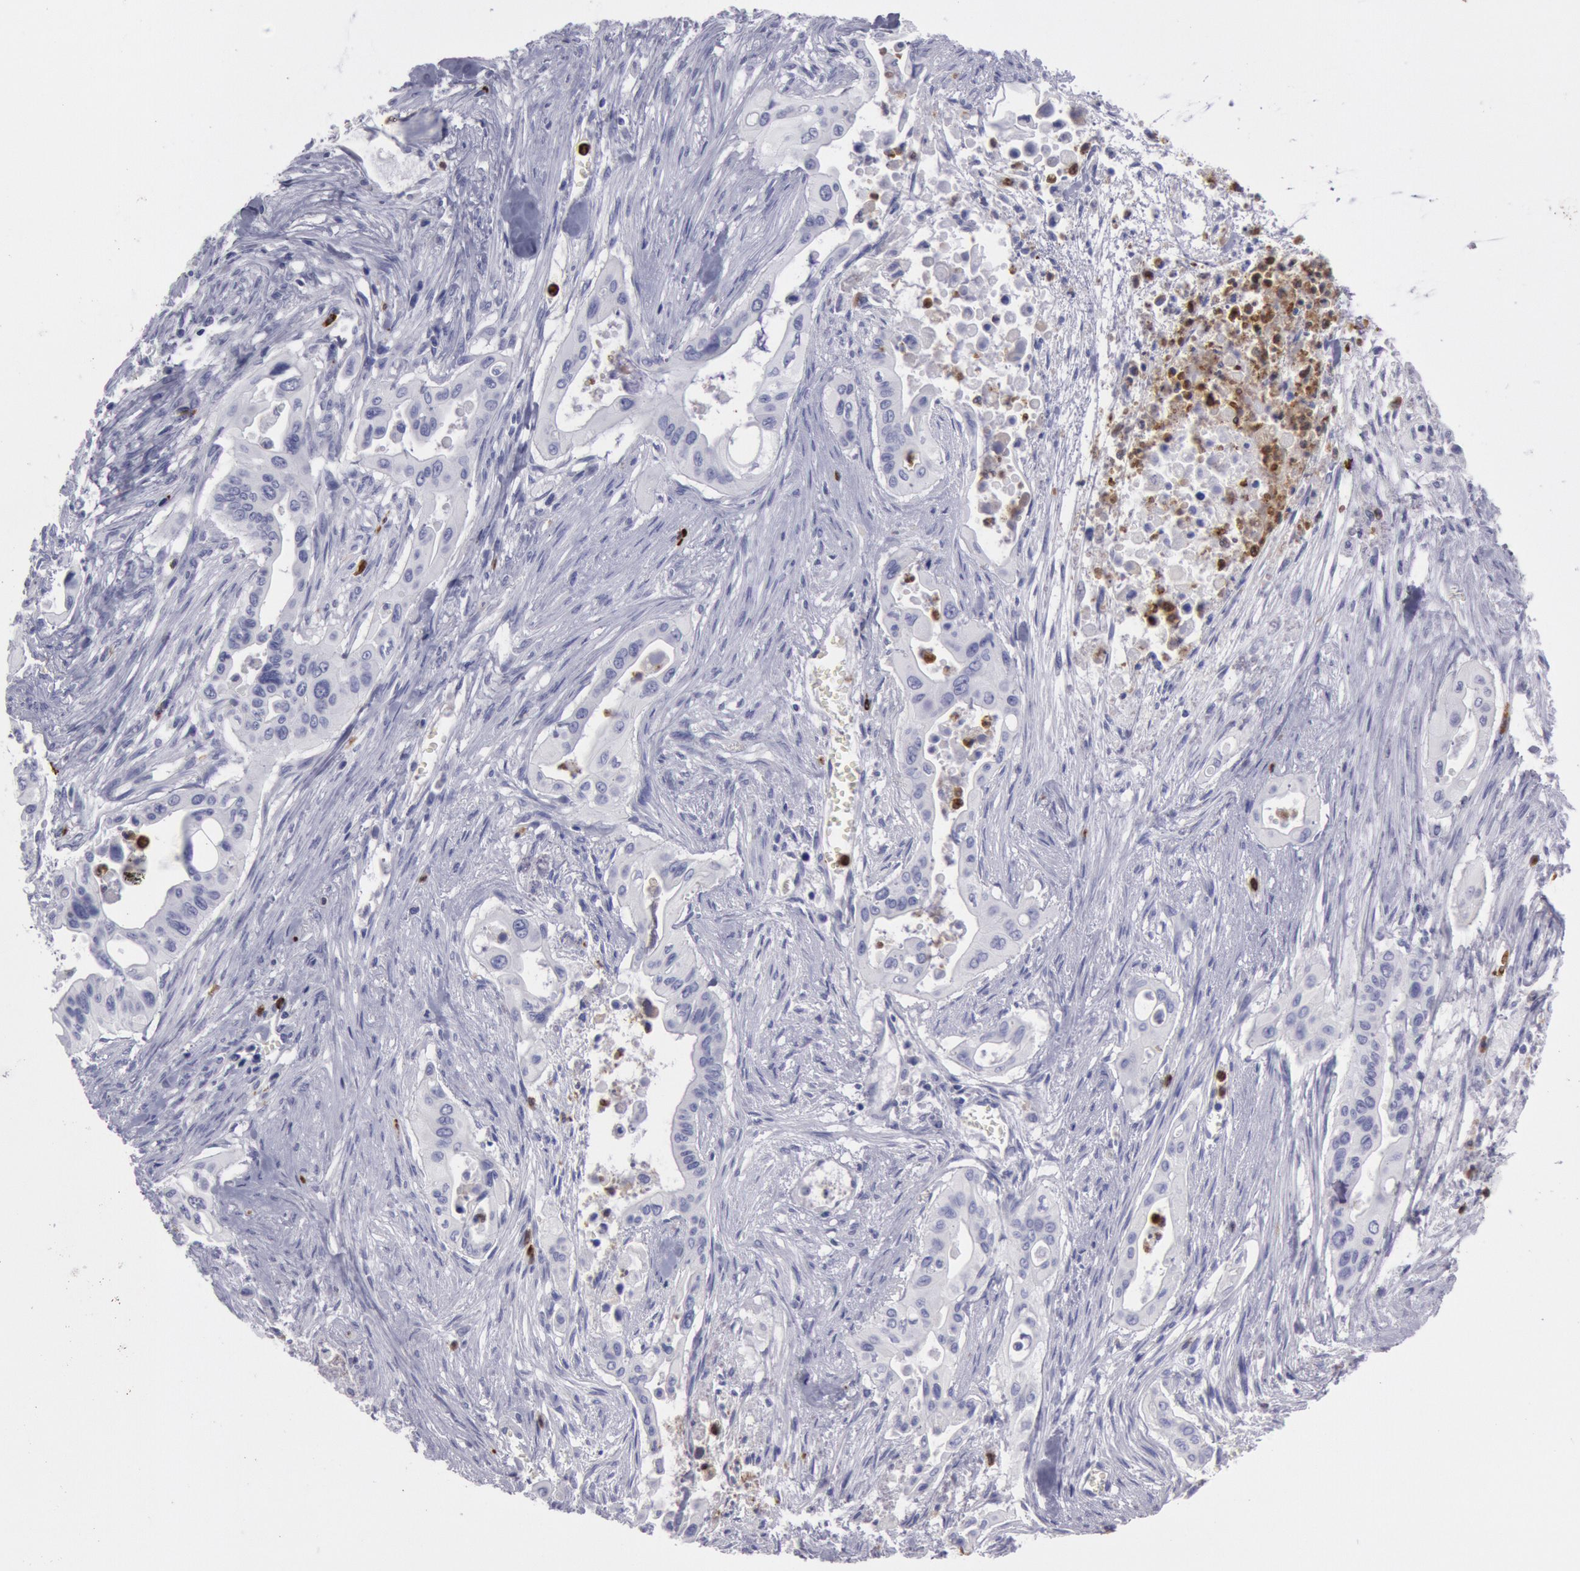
{"staining": {"intensity": "negative", "quantity": "none", "location": "none"}, "tissue": "pancreatic cancer", "cell_type": "Tumor cells", "image_type": "cancer", "snomed": [{"axis": "morphology", "description": "Adenocarcinoma, NOS"}, {"axis": "topography", "description": "Pancreas"}], "caption": "Immunohistochemistry (IHC) of human adenocarcinoma (pancreatic) displays no positivity in tumor cells.", "gene": "FCN1", "patient": {"sex": "male", "age": 77}}